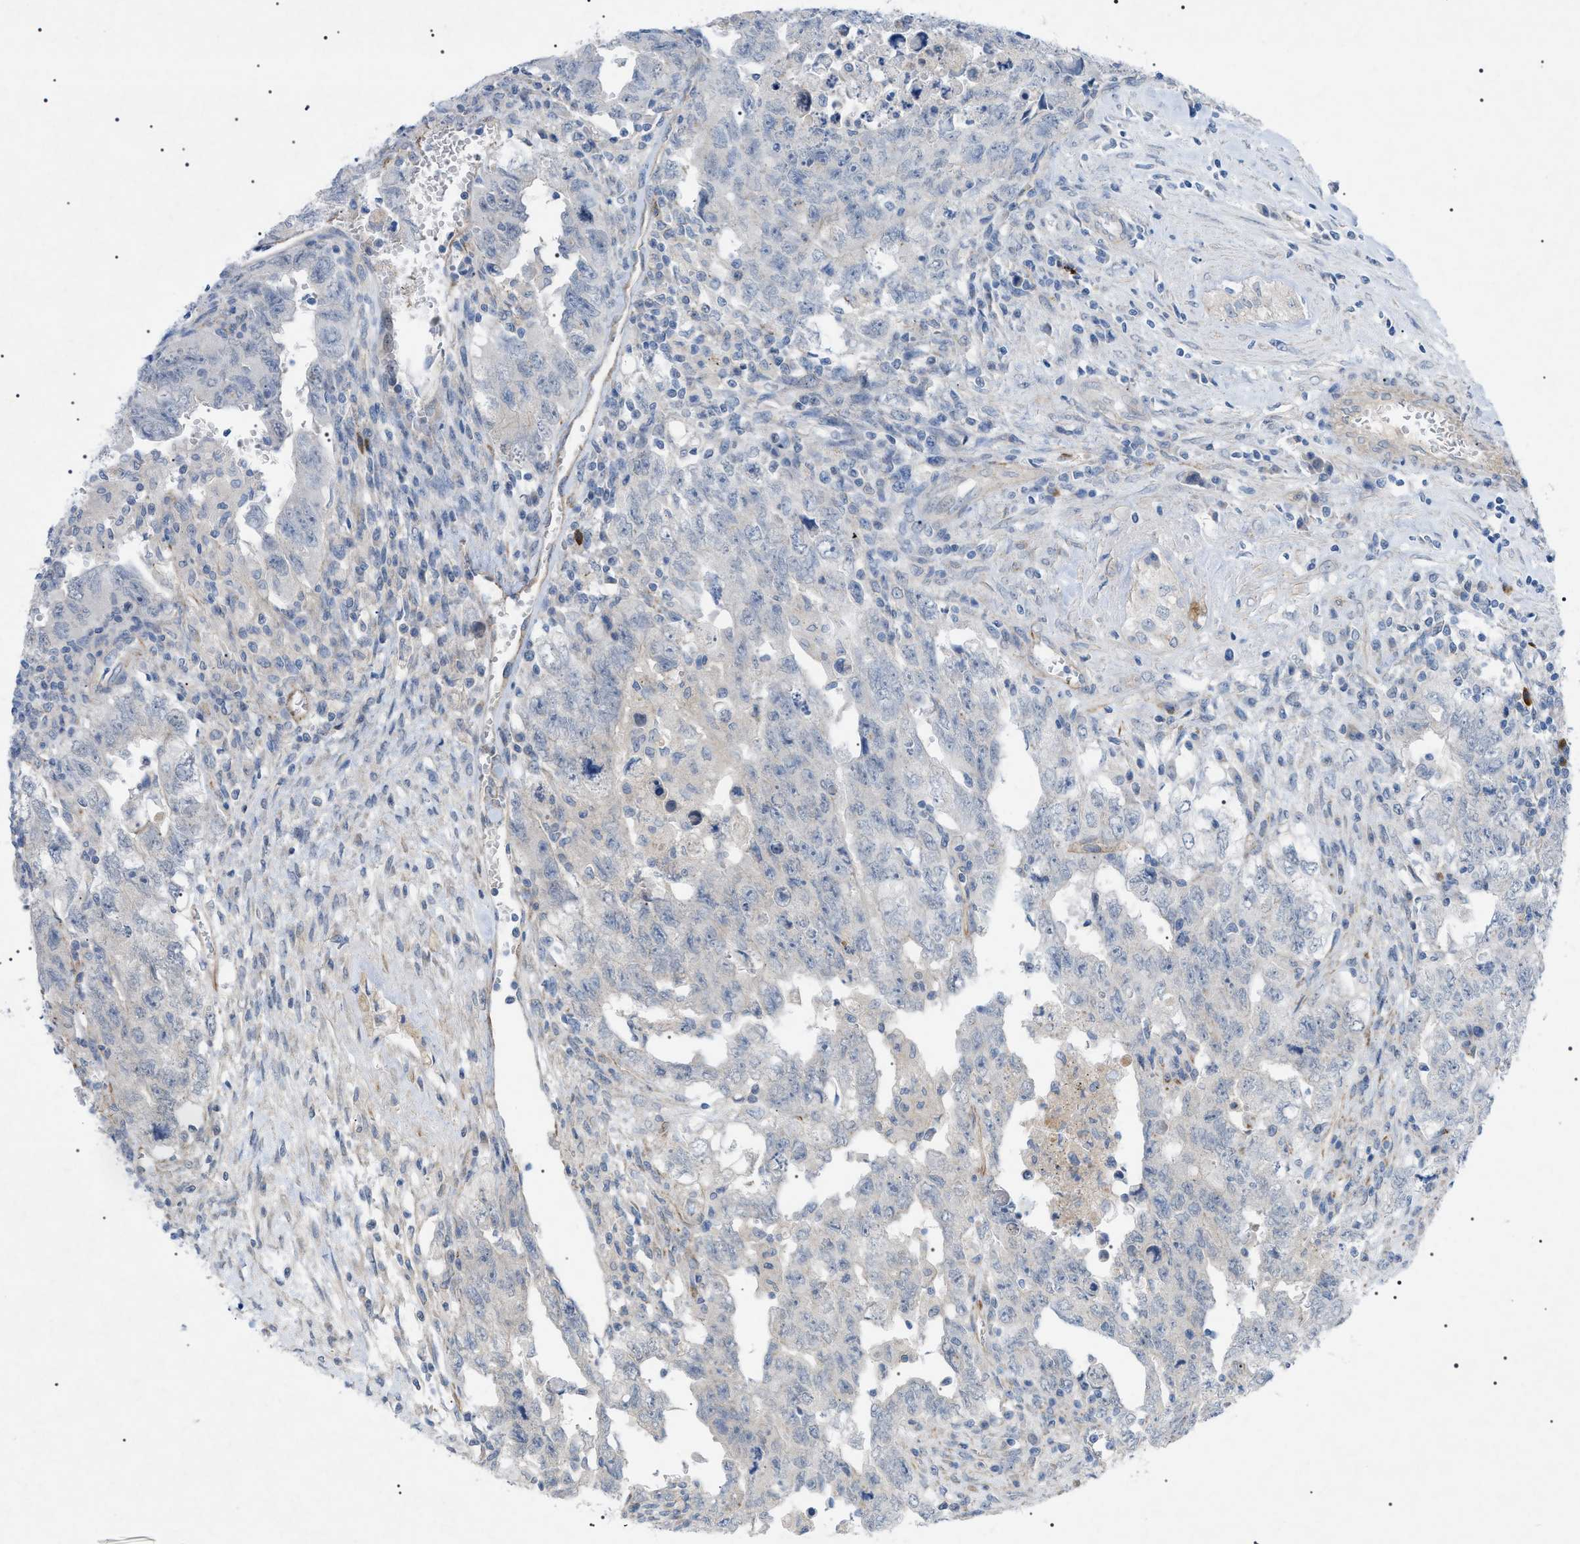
{"staining": {"intensity": "negative", "quantity": "none", "location": "none"}, "tissue": "testis cancer", "cell_type": "Tumor cells", "image_type": "cancer", "snomed": [{"axis": "morphology", "description": "Carcinoma, Embryonal, NOS"}, {"axis": "topography", "description": "Testis"}], "caption": "Immunohistochemistry (IHC) of human embryonal carcinoma (testis) demonstrates no staining in tumor cells. (DAB (3,3'-diaminobenzidine) IHC with hematoxylin counter stain).", "gene": "ADAMTS1", "patient": {"sex": "male", "age": 28}}